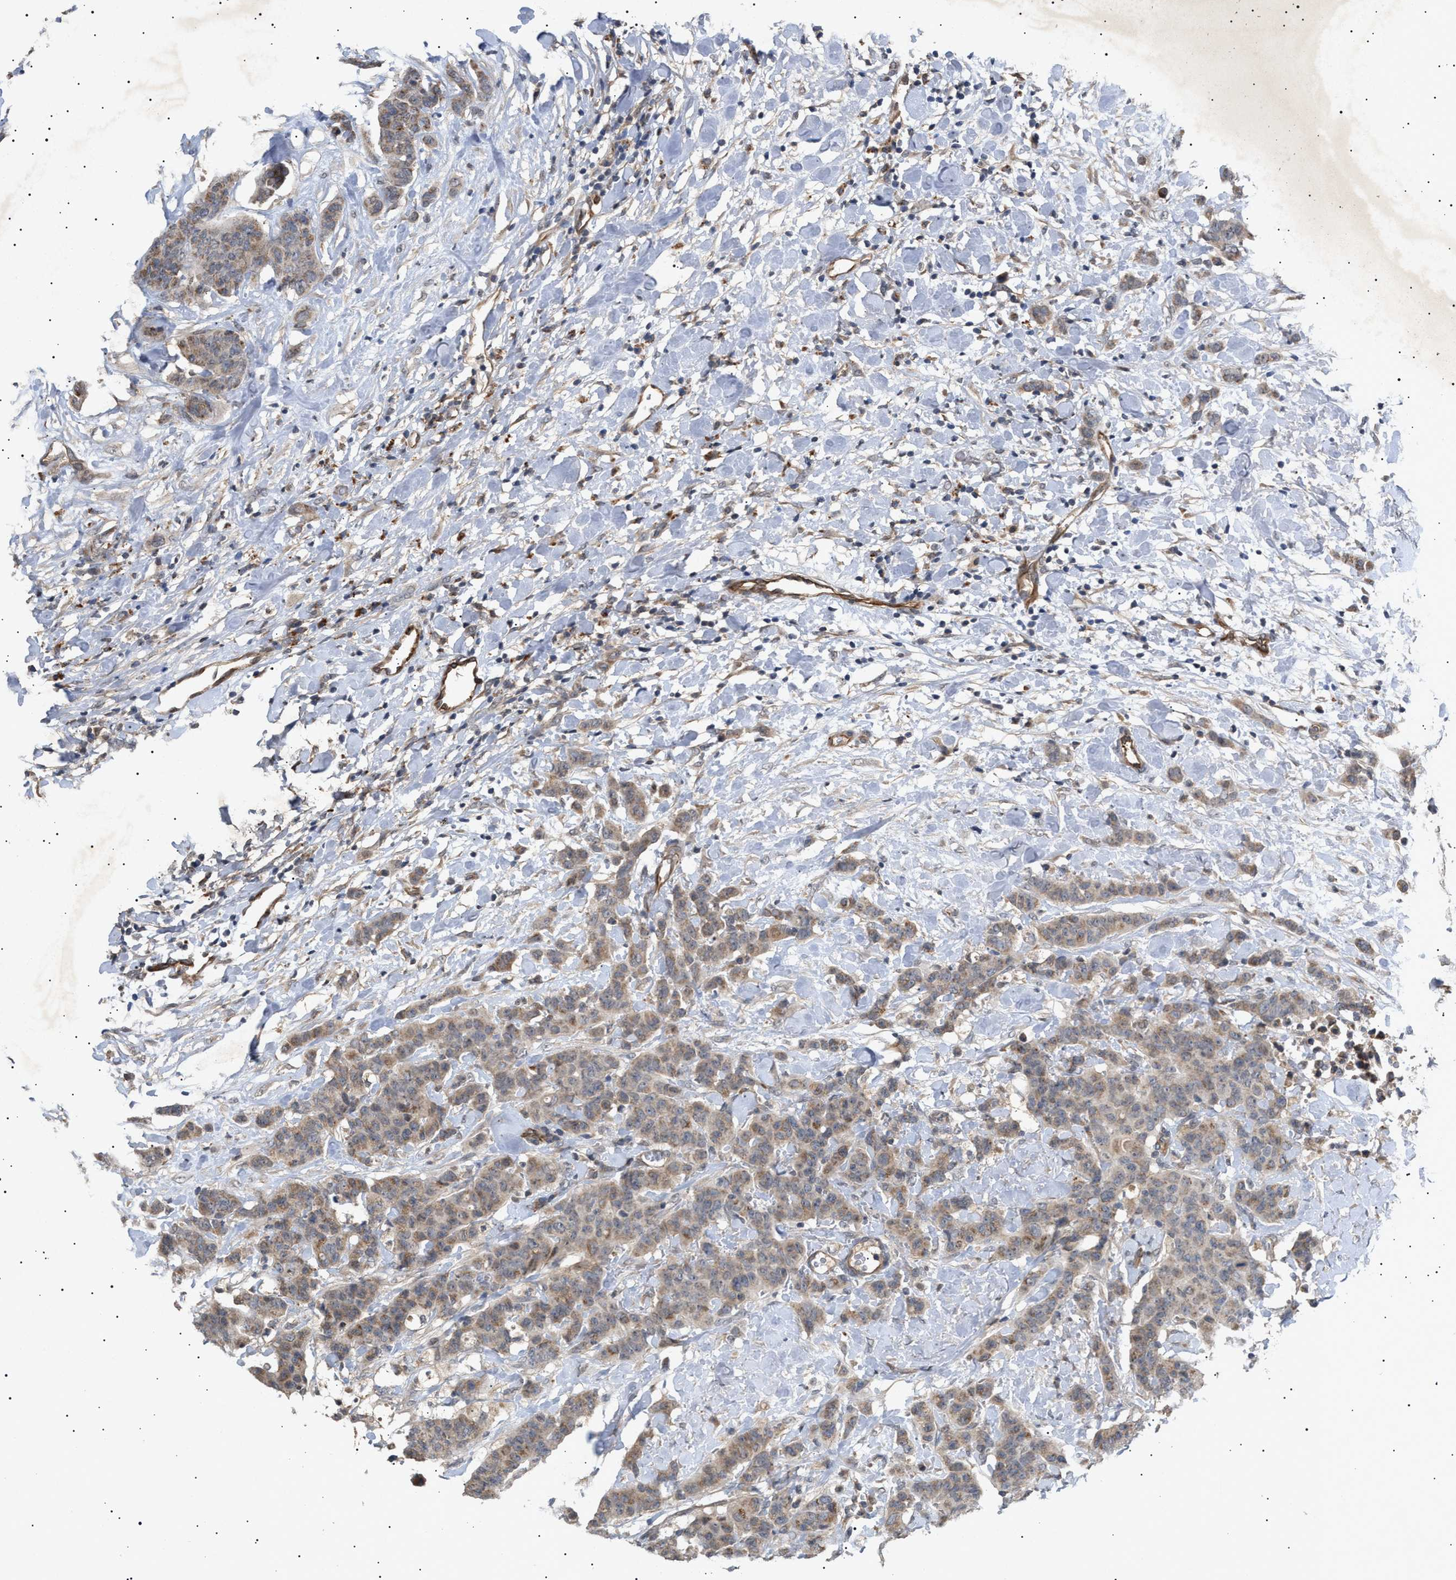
{"staining": {"intensity": "weak", "quantity": ">75%", "location": "cytoplasmic/membranous"}, "tissue": "breast cancer", "cell_type": "Tumor cells", "image_type": "cancer", "snomed": [{"axis": "morphology", "description": "Normal tissue, NOS"}, {"axis": "morphology", "description": "Duct carcinoma"}, {"axis": "topography", "description": "Breast"}], "caption": "A low amount of weak cytoplasmic/membranous positivity is present in approximately >75% of tumor cells in invasive ductal carcinoma (breast) tissue. The staining is performed using DAB (3,3'-diaminobenzidine) brown chromogen to label protein expression. The nuclei are counter-stained blue using hematoxylin.", "gene": "SIRT5", "patient": {"sex": "female", "age": 40}}